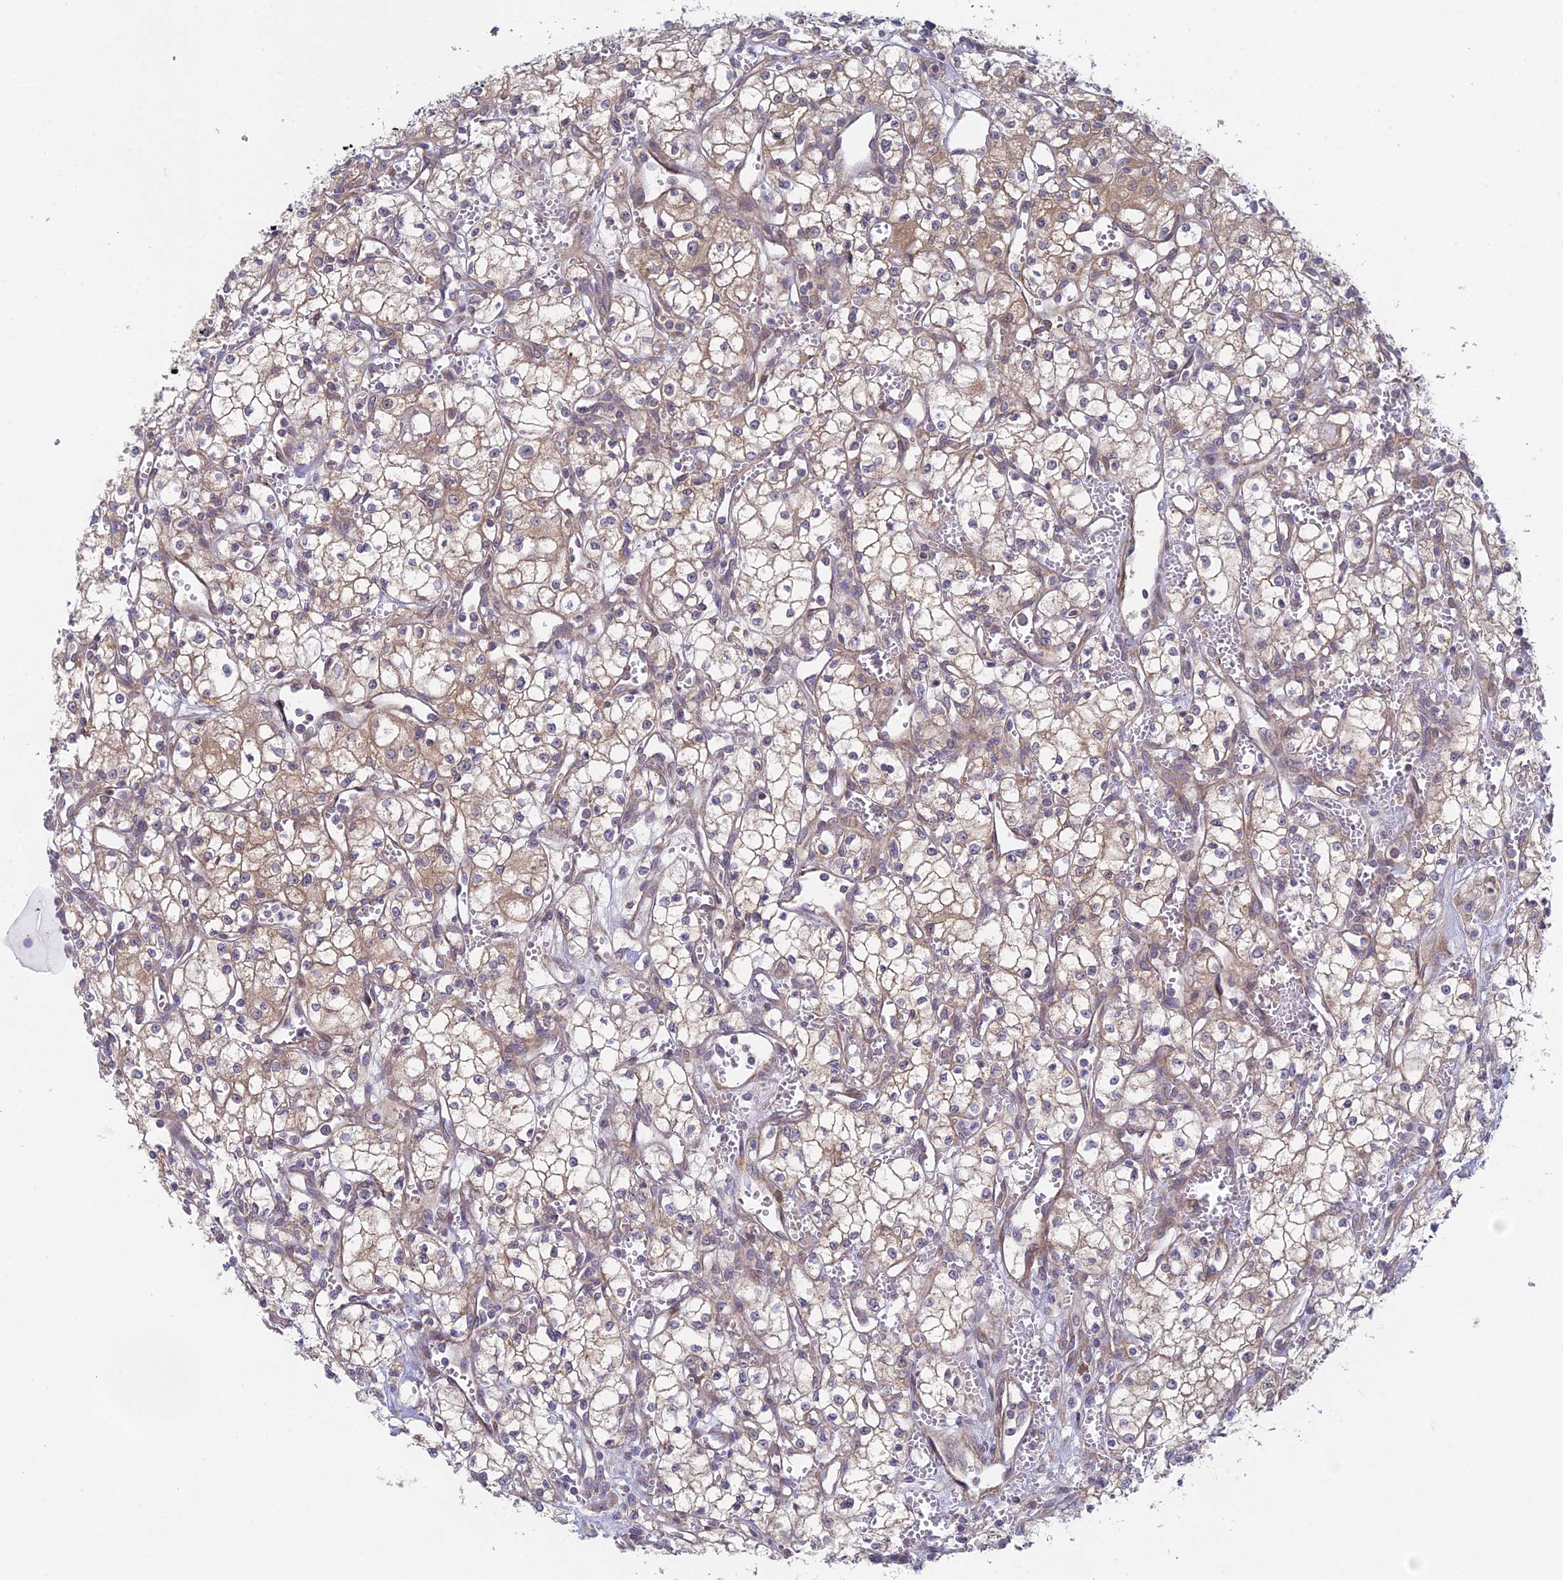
{"staining": {"intensity": "weak", "quantity": ">75%", "location": "cytoplasmic/membranous"}, "tissue": "renal cancer", "cell_type": "Tumor cells", "image_type": "cancer", "snomed": [{"axis": "morphology", "description": "Adenocarcinoma, NOS"}, {"axis": "topography", "description": "Kidney"}], "caption": "DAB immunohistochemical staining of human adenocarcinoma (renal) shows weak cytoplasmic/membranous protein expression in approximately >75% of tumor cells.", "gene": "INCA1", "patient": {"sex": "male", "age": 59}}